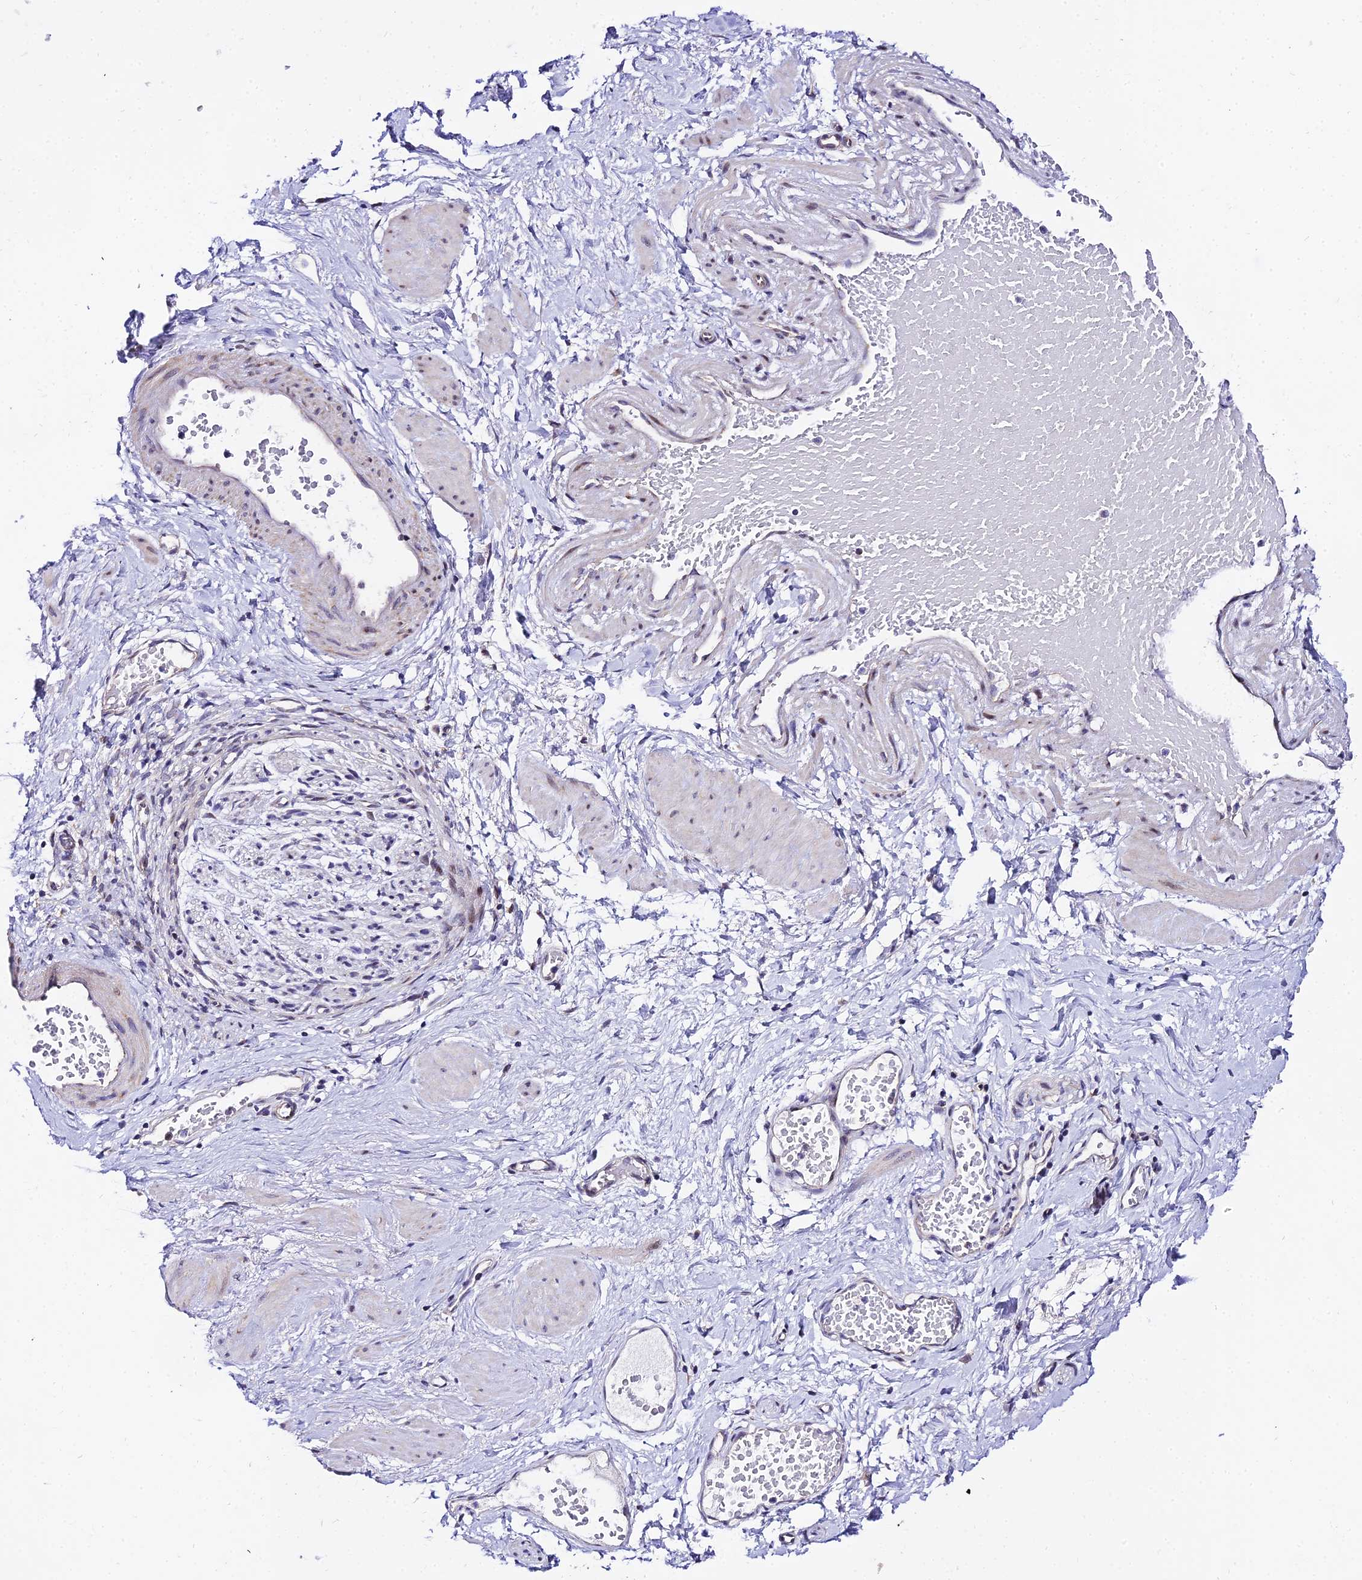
{"staining": {"intensity": "negative", "quantity": "none", "location": "none"}, "tissue": "adipose tissue", "cell_type": "Adipocytes", "image_type": "normal", "snomed": [{"axis": "morphology", "description": "Normal tissue, NOS"}, {"axis": "topography", "description": "Soft tissue"}, {"axis": "topography", "description": "Vascular tissue"}], "caption": "Immunohistochemistry of unremarkable human adipose tissue exhibits no expression in adipocytes.", "gene": "ATP5PB", "patient": {"sex": "female", "age": 35}}